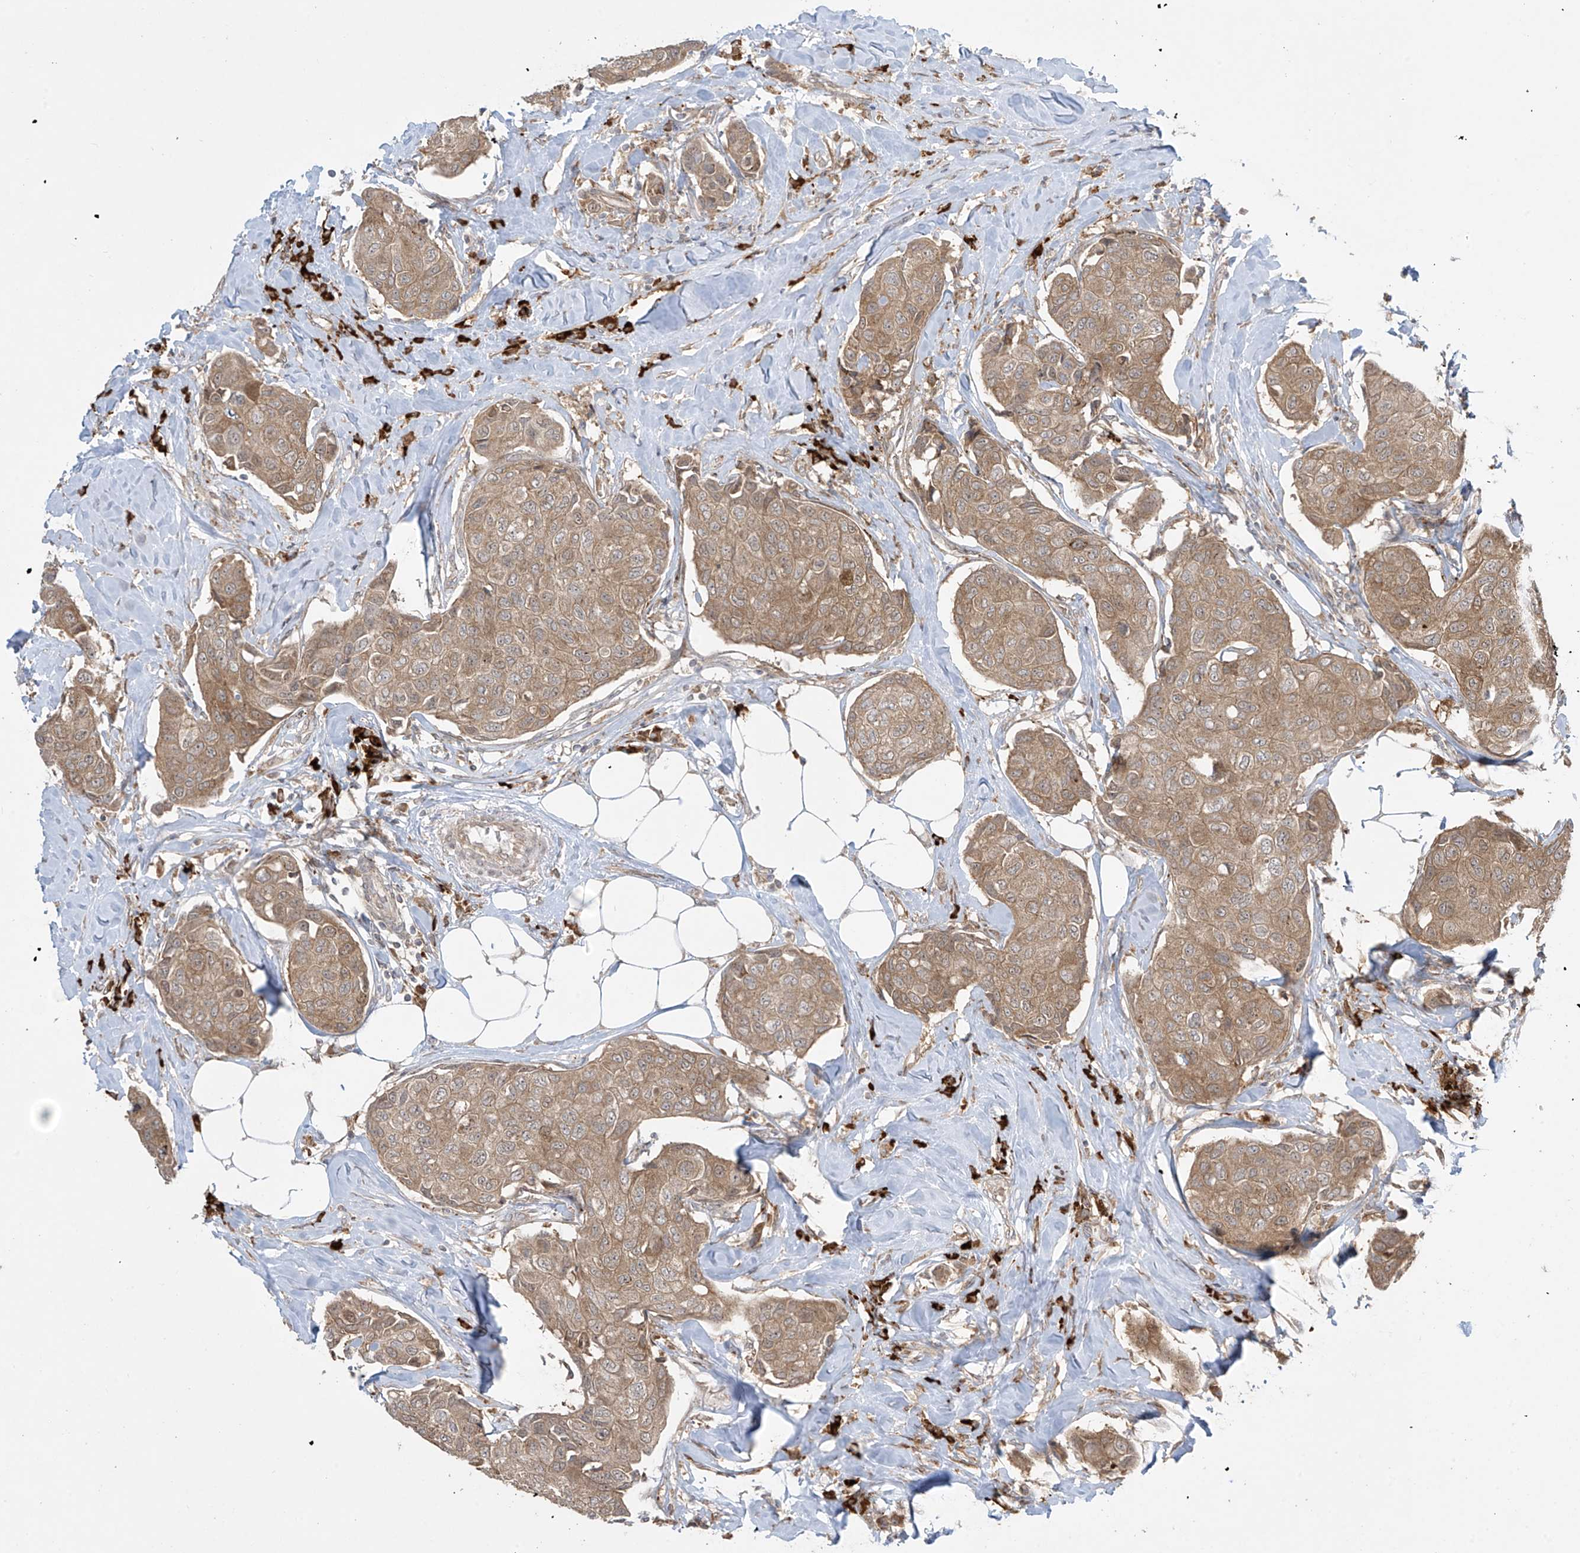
{"staining": {"intensity": "moderate", "quantity": ">75%", "location": "cytoplasmic/membranous"}, "tissue": "breast cancer", "cell_type": "Tumor cells", "image_type": "cancer", "snomed": [{"axis": "morphology", "description": "Duct carcinoma"}, {"axis": "topography", "description": "Breast"}], "caption": "A micrograph of human intraductal carcinoma (breast) stained for a protein exhibits moderate cytoplasmic/membranous brown staining in tumor cells.", "gene": "PPAT", "patient": {"sex": "female", "age": 80}}